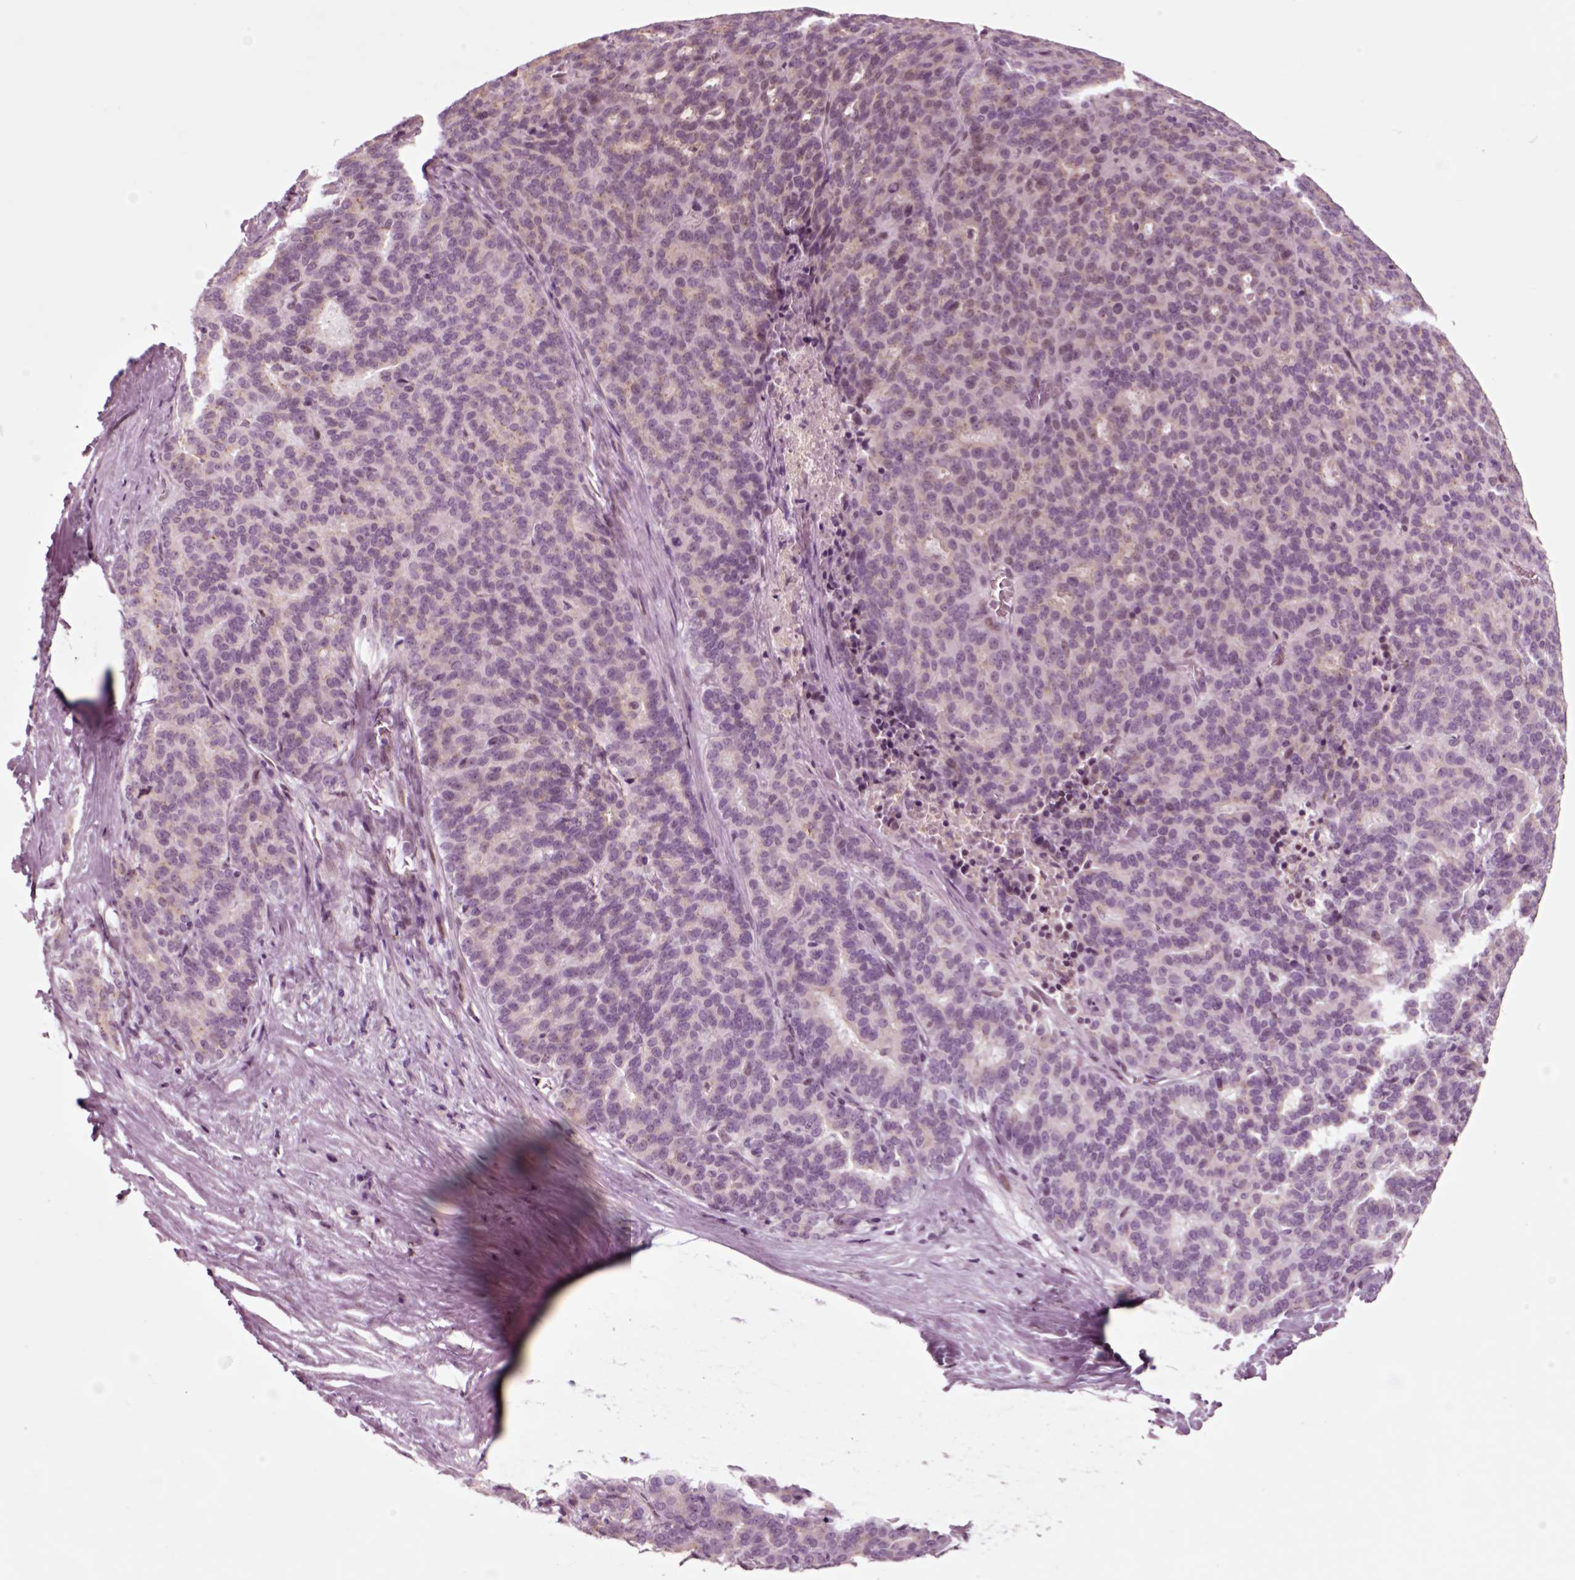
{"staining": {"intensity": "negative", "quantity": "none", "location": "none"}, "tissue": "liver cancer", "cell_type": "Tumor cells", "image_type": "cancer", "snomed": [{"axis": "morphology", "description": "Cholangiocarcinoma"}, {"axis": "topography", "description": "Liver"}], "caption": "This micrograph is of liver cancer stained with immunohistochemistry (IHC) to label a protein in brown with the nuclei are counter-stained blue. There is no expression in tumor cells.", "gene": "CHGB", "patient": {"sex": "female", "age": 47}}